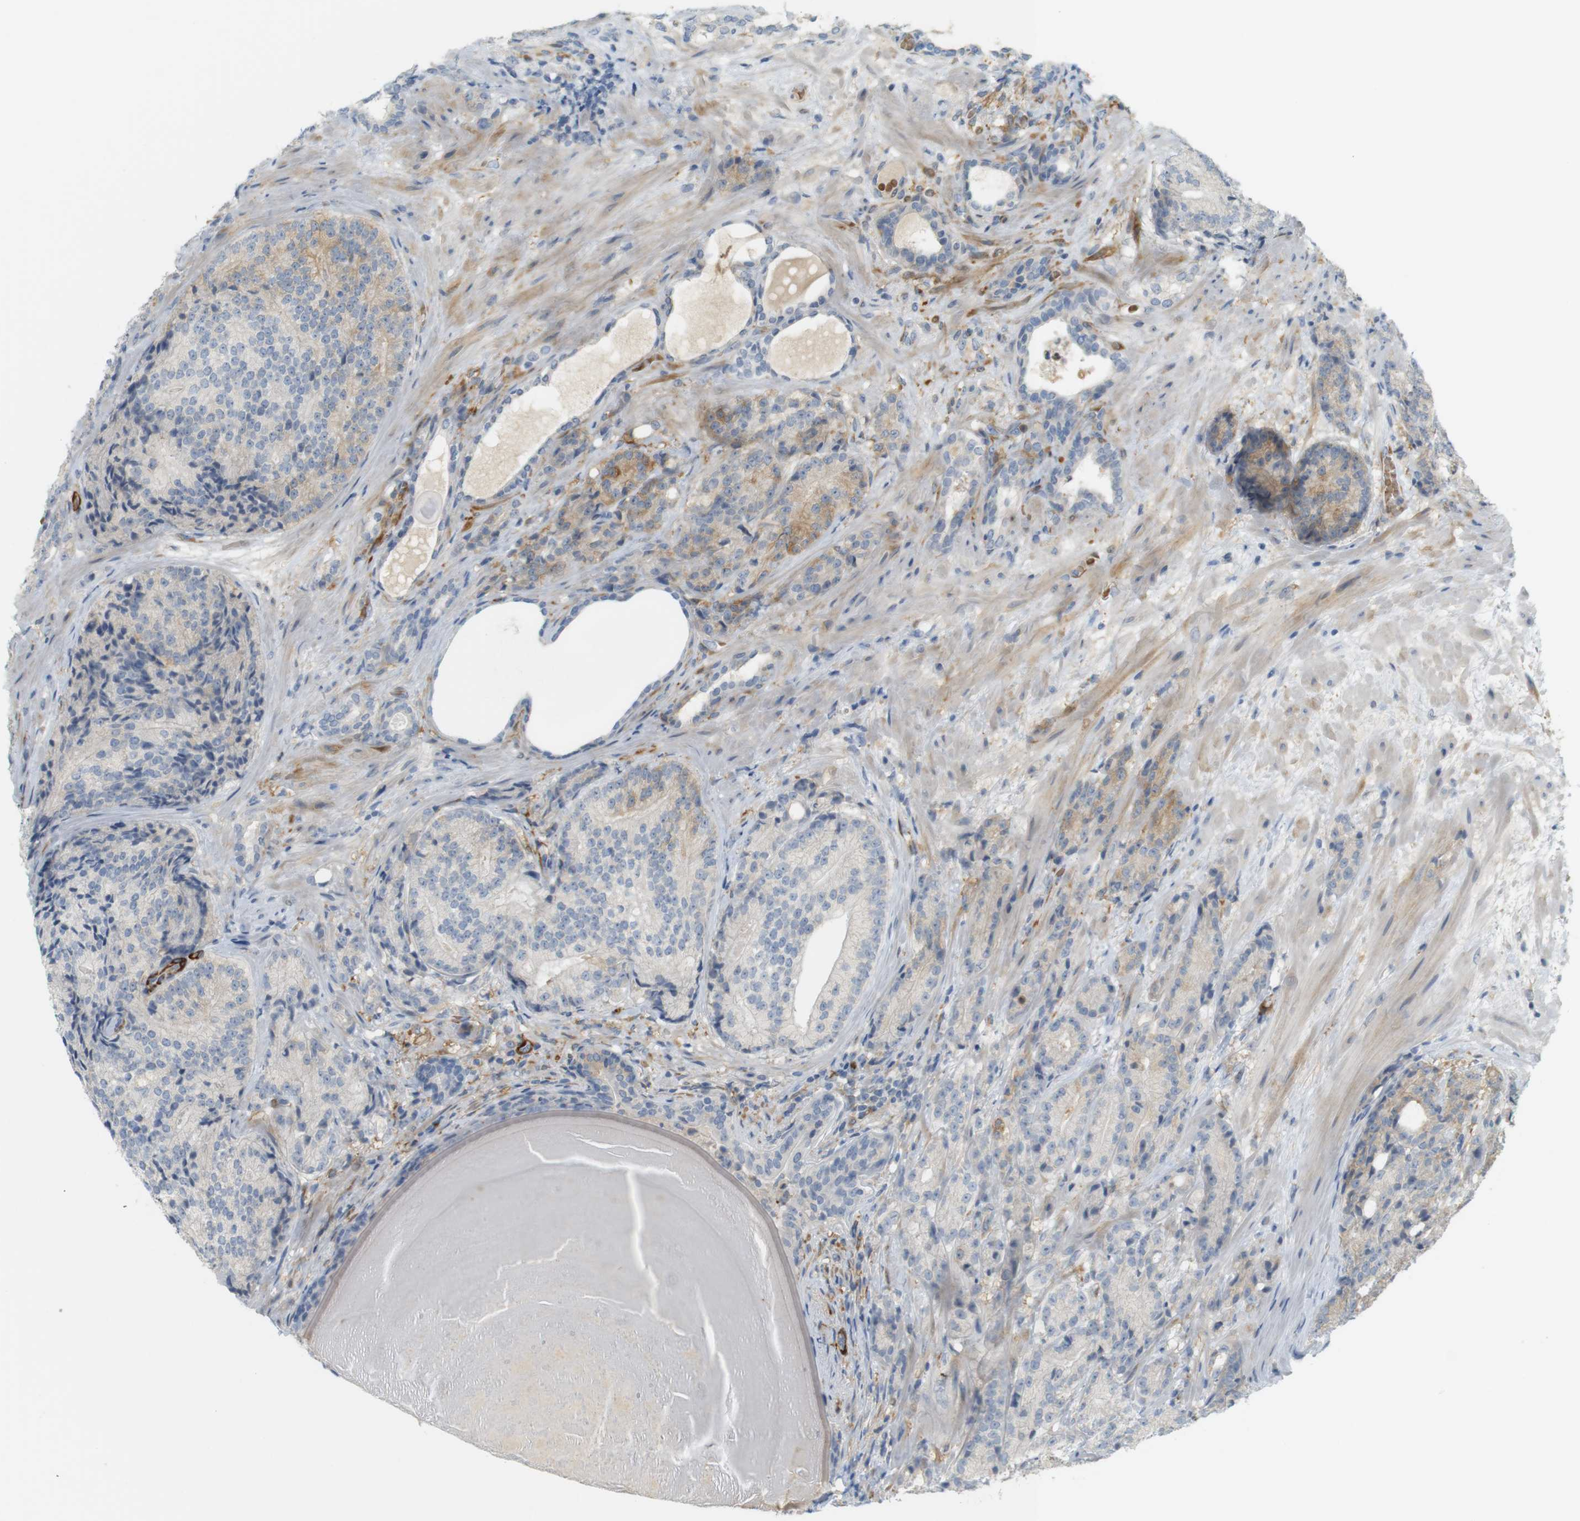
{"staining": {"intensity": "moderate", "quantity": "<25%", "location": "cytoplasmic/membranous"}, "tissue": "prostate cancer", "cell_type": "Tumor cells", "image_type": "cancer", "snomed": [{"axis": "morphology", "description": "Adenocarcinoma, High grade"}, {"axis": "topography", "description": "Prostate"}], "caption": "High-magnification brightfield microscopy of prostate adenocarcinoma (high-grade) stained with DAB (3,3'-diaminobenzidine) (brown) and counterstained with hematoxylin (blue). tumor cells exhibit moderate cytoplasmic/membranous expression is identified in about<25% of cells.", "gene": "PDE3A", "patient": {"sex": "male", "age": 61}}